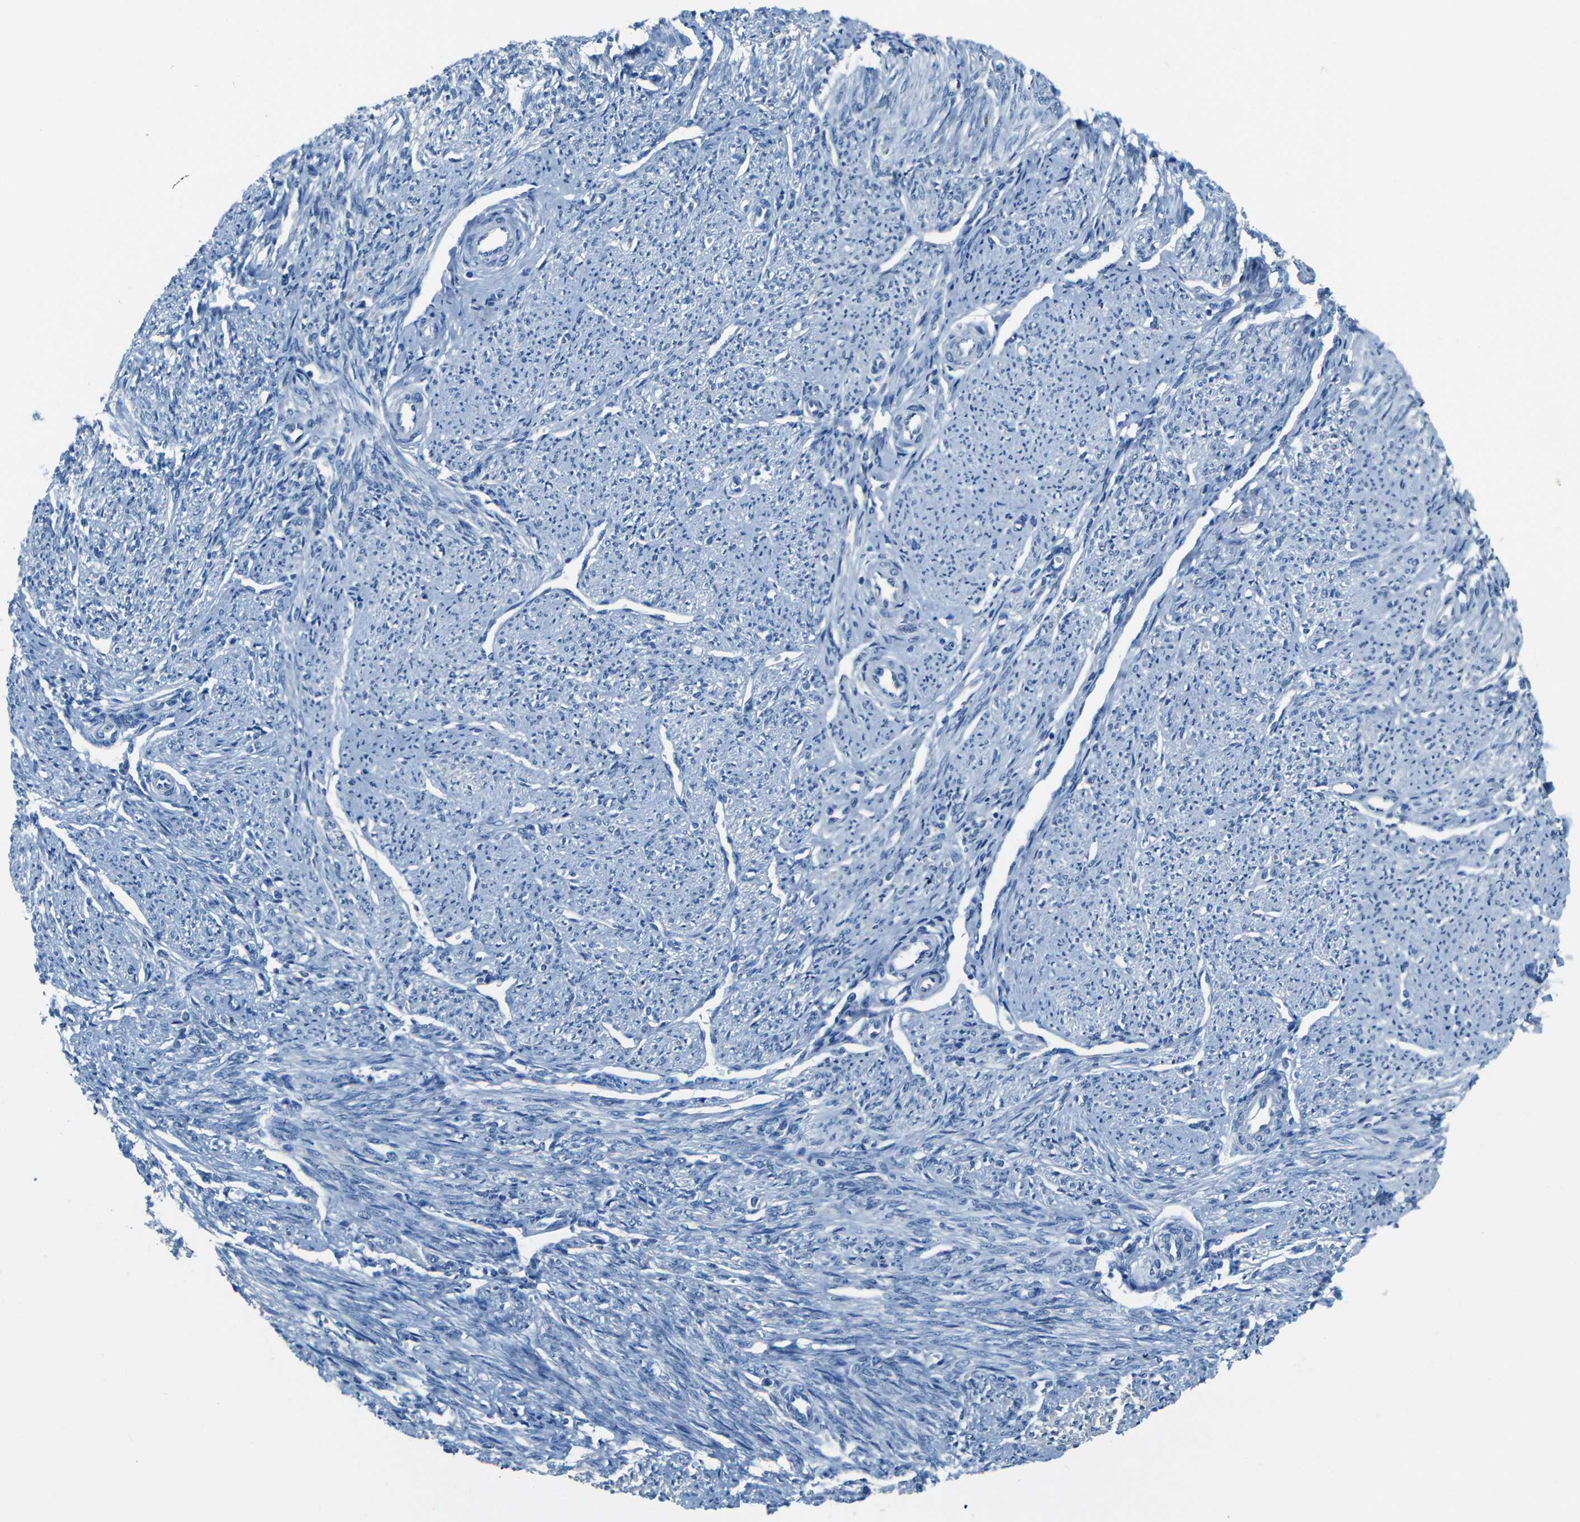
{"staining": {"intensity": "negative", "quantity": "none", "location": "none"}, "tissue": "smooth muscle", "cell_type": "Smooth muscle cells", "image_type": "normal", "snomed": [{"axis": "morphology", "description": "Normal tissue, NOS"}, {"axis": "topography", "description": "Smooth muscle"}], "caption": "An immunohistochemistry photomicrograph of normal smooth muscle is shown. There is no staining in smooth muscle cells of smooth muscle. Nuclei are stained in blue.", "gene": "ZMAT1", "patient": {"sex": "female", "age": 65}}